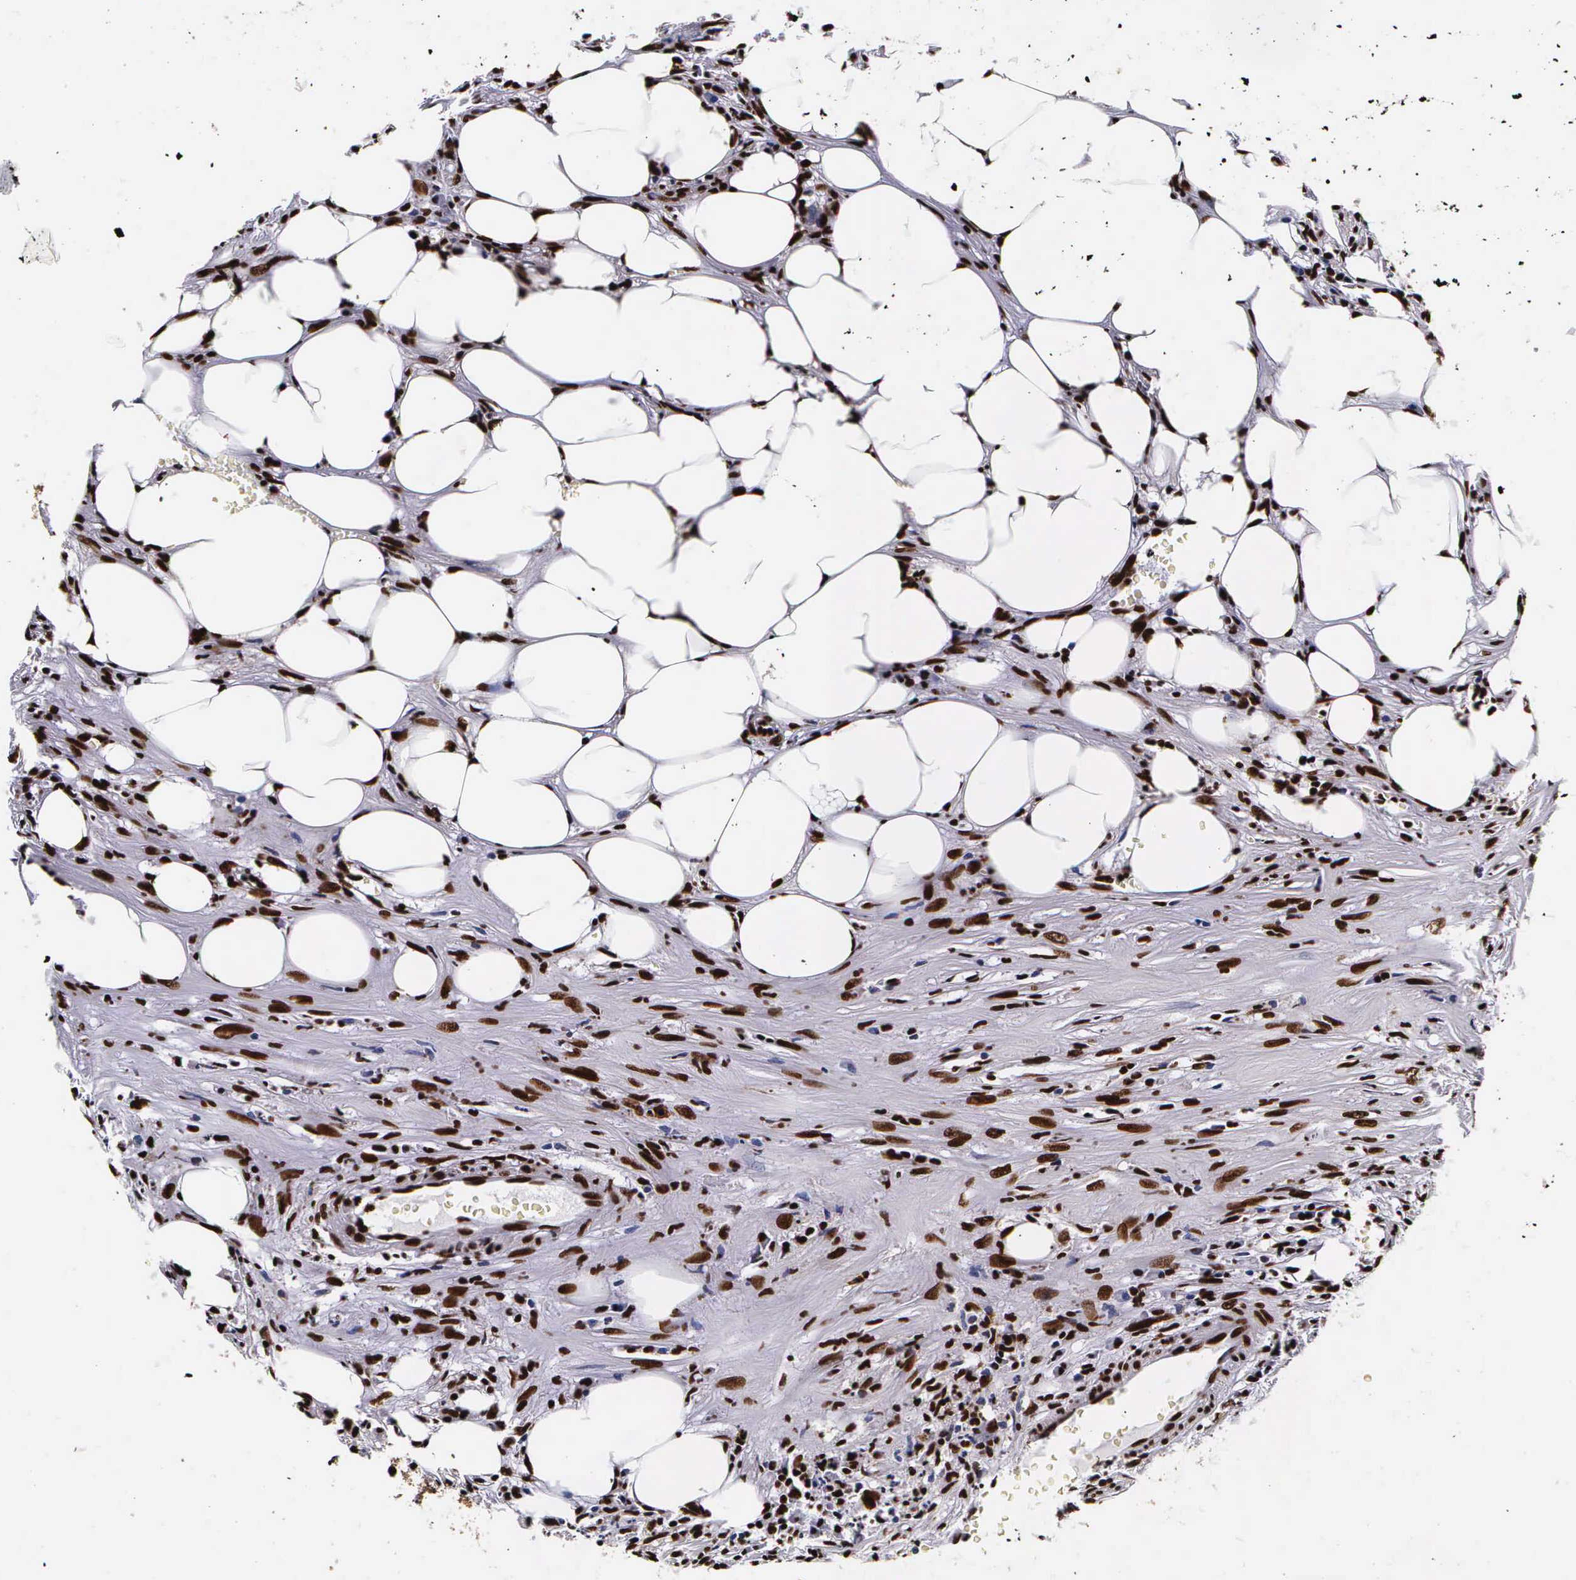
{"staining": {"intensity": "strong", "quantity": ">75%", "location": "nuclear"}, "tissue": "colorectal cancer", "cell_type": "Tumor cells", "image_type": "cancer", "snomed": [{"axis": "morphology", "description": "Adenocarcinoma, NOS"}, {"axis": "topography", "description": "Colon"}], "caption": "A high-resolution histopathology image shows immunohistochemistry (IHC) staining of colorectal cancer, which exhibits strong nuclear positivity in approximately >75% of tumor cells.", "gene": "PABPN1", "patient": {"sex": "male", "age": 55}}